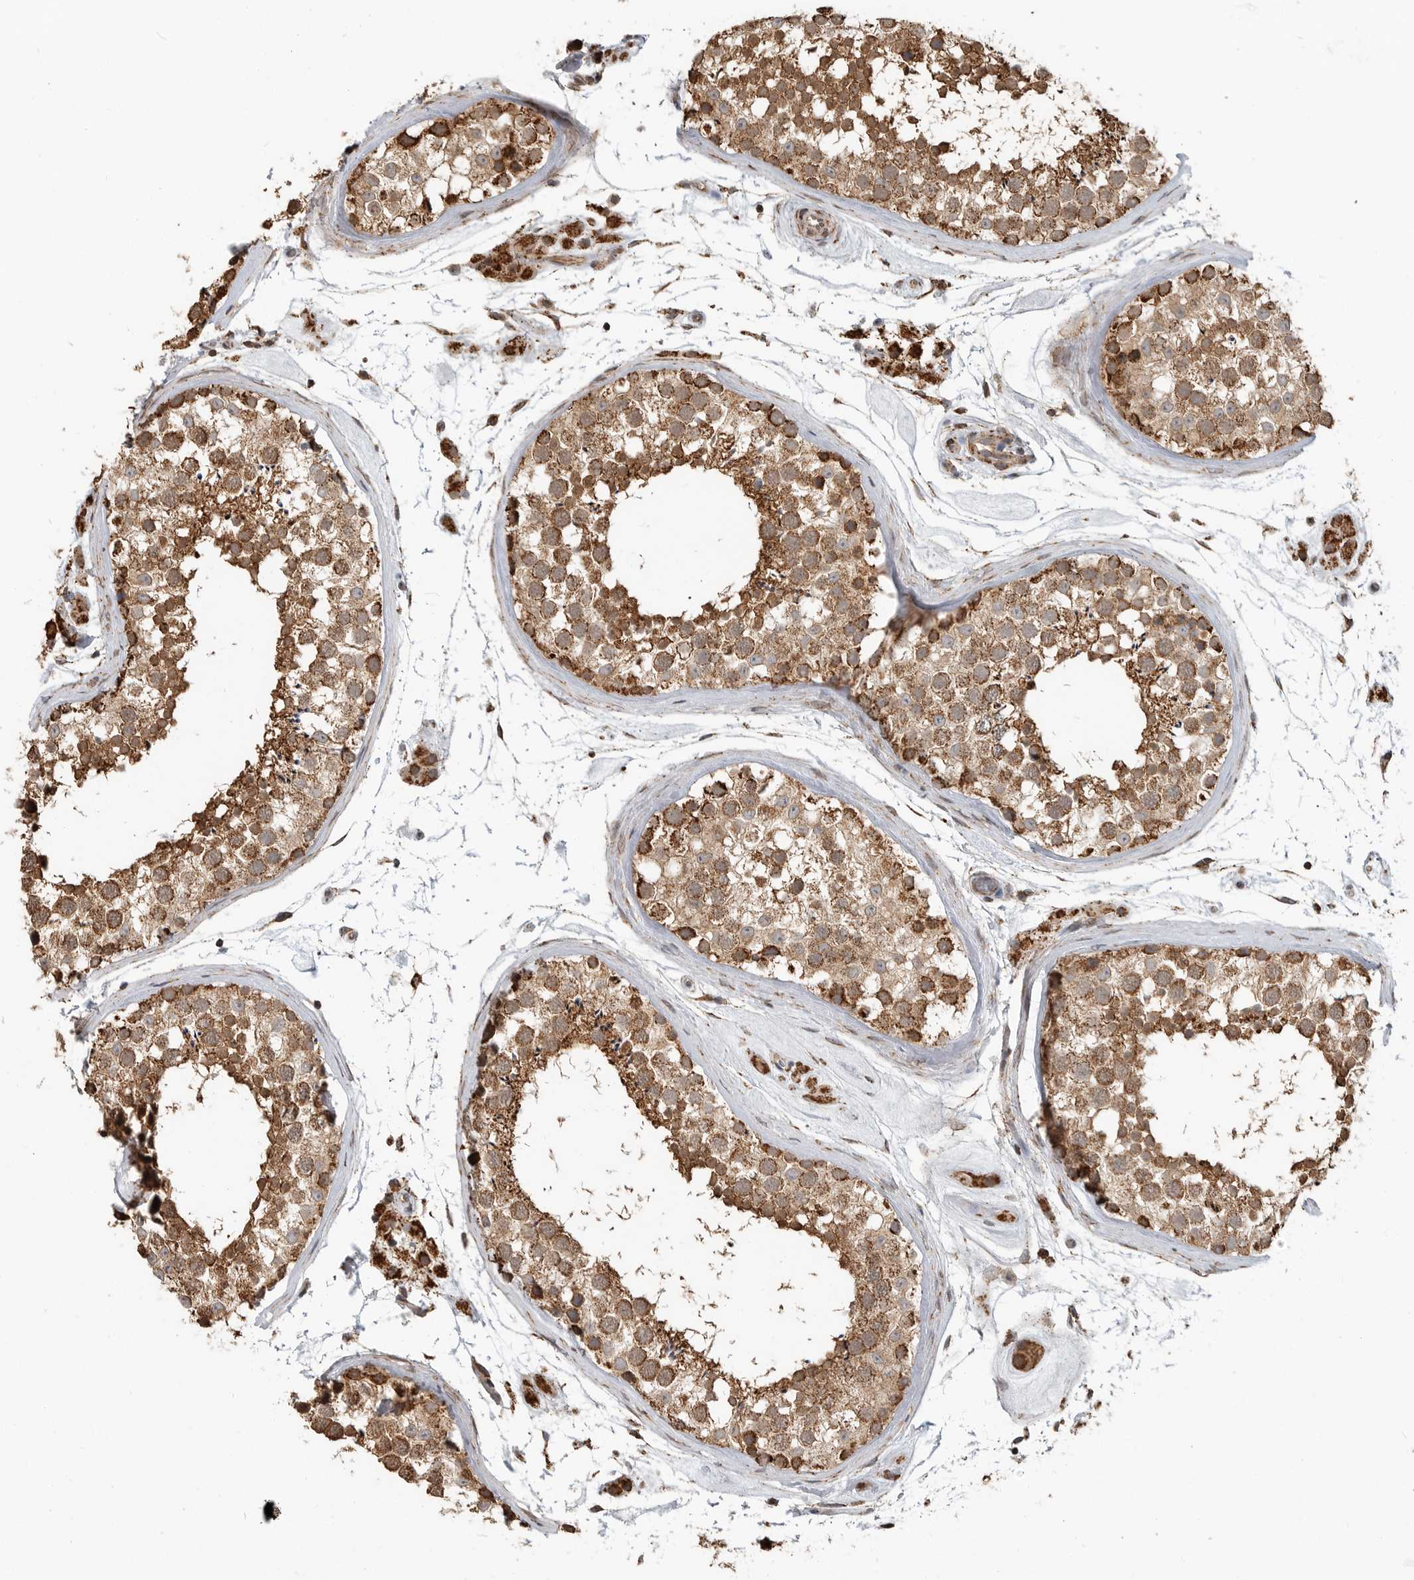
{"staining": {"intensity": "moderate", "quantity": ">75%", "location": "cytoplasmic/membranous"}, "tissue": "testis", "cell_type": "Cells in seminiferous ducts", "image_type": "normal", "snomed": [{"axis": "morphology", "description": "Normal tissue, NOS"}, {"axis": "topography", "description": "Testis"}], "caption": "High-power microscopy captured an IHC photomicrograph of unremarkable testis, revealing moderate cytoplasmic/membranous staining in approximately >75% of cells in seminiferous ducts.", "gene": "GCNT2", "patient": {"sex": "male", "age": 46}}